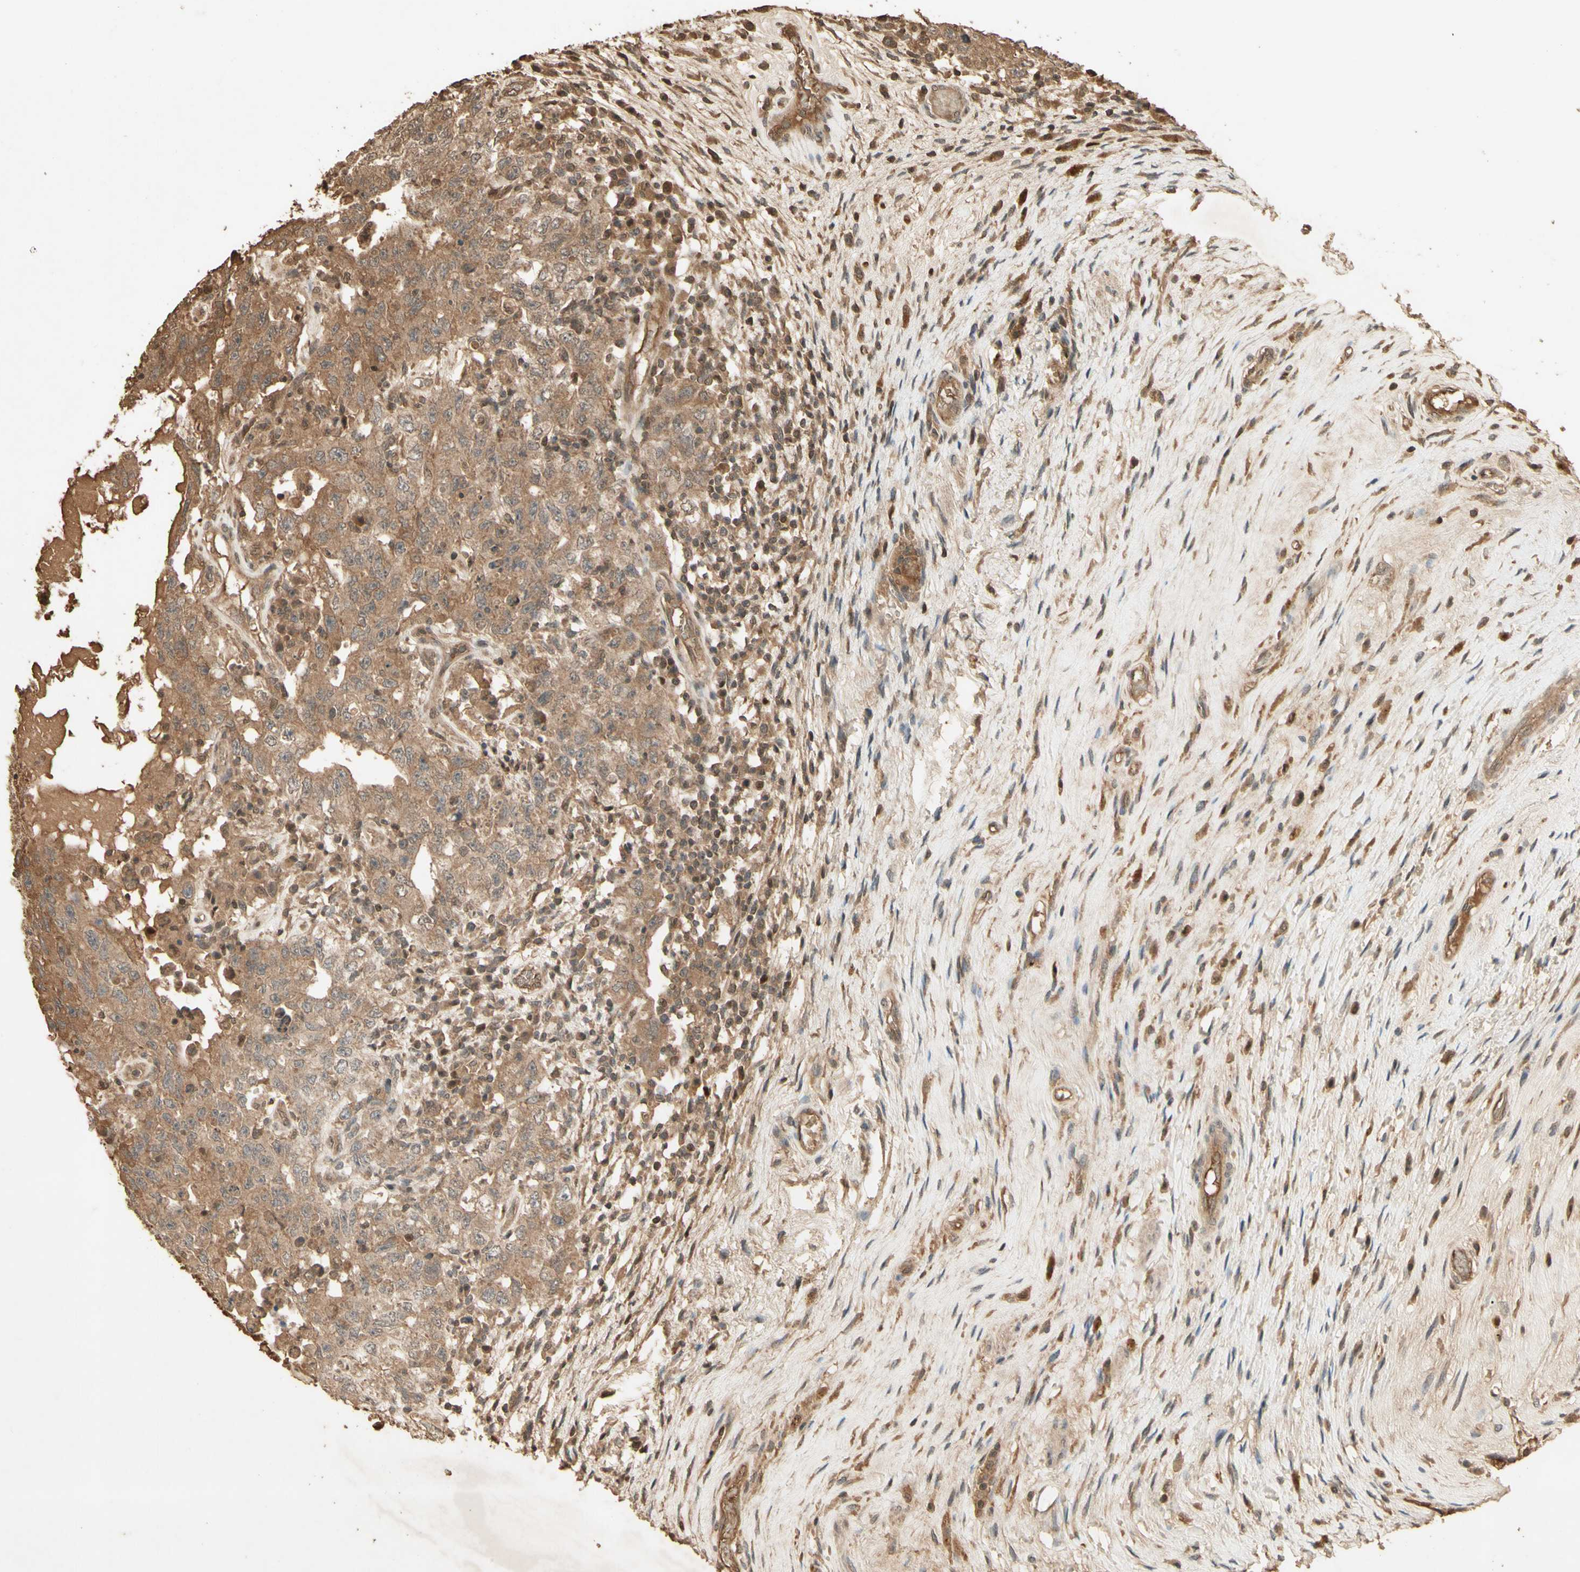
{"staining": {"intensity": "moderate", "quantity": ">75%", "location": "cytoplasmic/membranous"}, "tissue": "testis cancer", "cell_type": "Tumor cells", "image_type": "cancer", "snomed": [{"axis": "morphology", "description": "Carcinoma, Embryonal, NOS"}, {"axis": "topography", "description": "Testis"}], "caption": "The photomicrograph shows immunohistochemical staining of testis embryonal carcinoma. There is moderate cytoplasmic/membranous staining is appreciated in about >75% of tumor cells. (DAB IHC, brown staining for protein, blue staining for nuclei).", "gene": "SMAD9", "patient": {"sex": "male", "age": 26}}